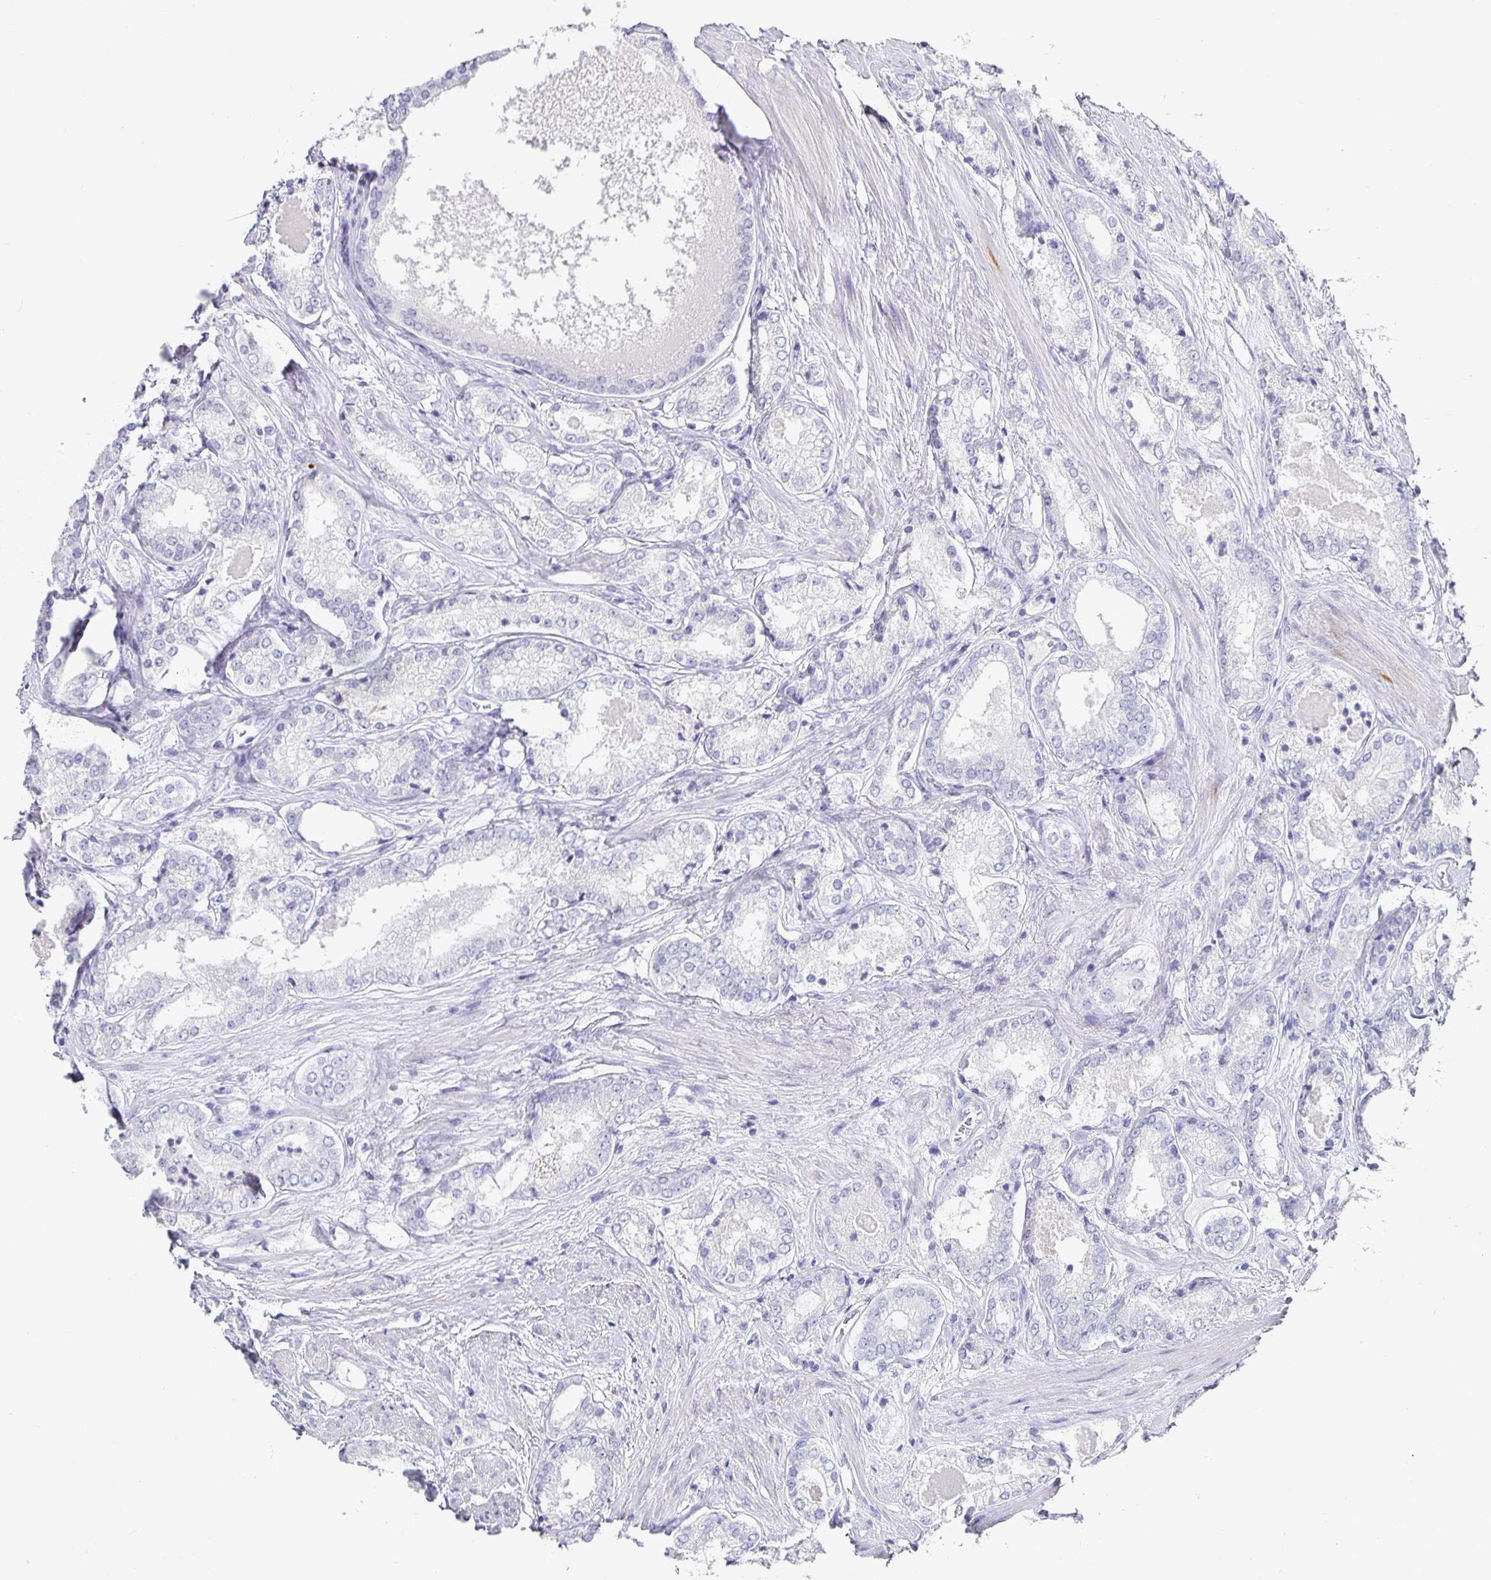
{"staining": {"intensity": "negative", "quantity": "none", "location": "none"}, "tissue": "prostate cancer", "cell_type": "Tumor cells", "image_type": "cancer", "snomed": [{"axis": "morphology", "description": "Adenocarcinoma, NOS"}, {"axis": "morphology", "description": "Adenocarcinoma, Low grade"}, {"axis": "topography", "description": "Prostate"}], "caption": "The micrograph shows no significant staining in tumor cells of prostate cancer.", "gene": "CHGA", "patient": {"sex": "male", "age": 68}}